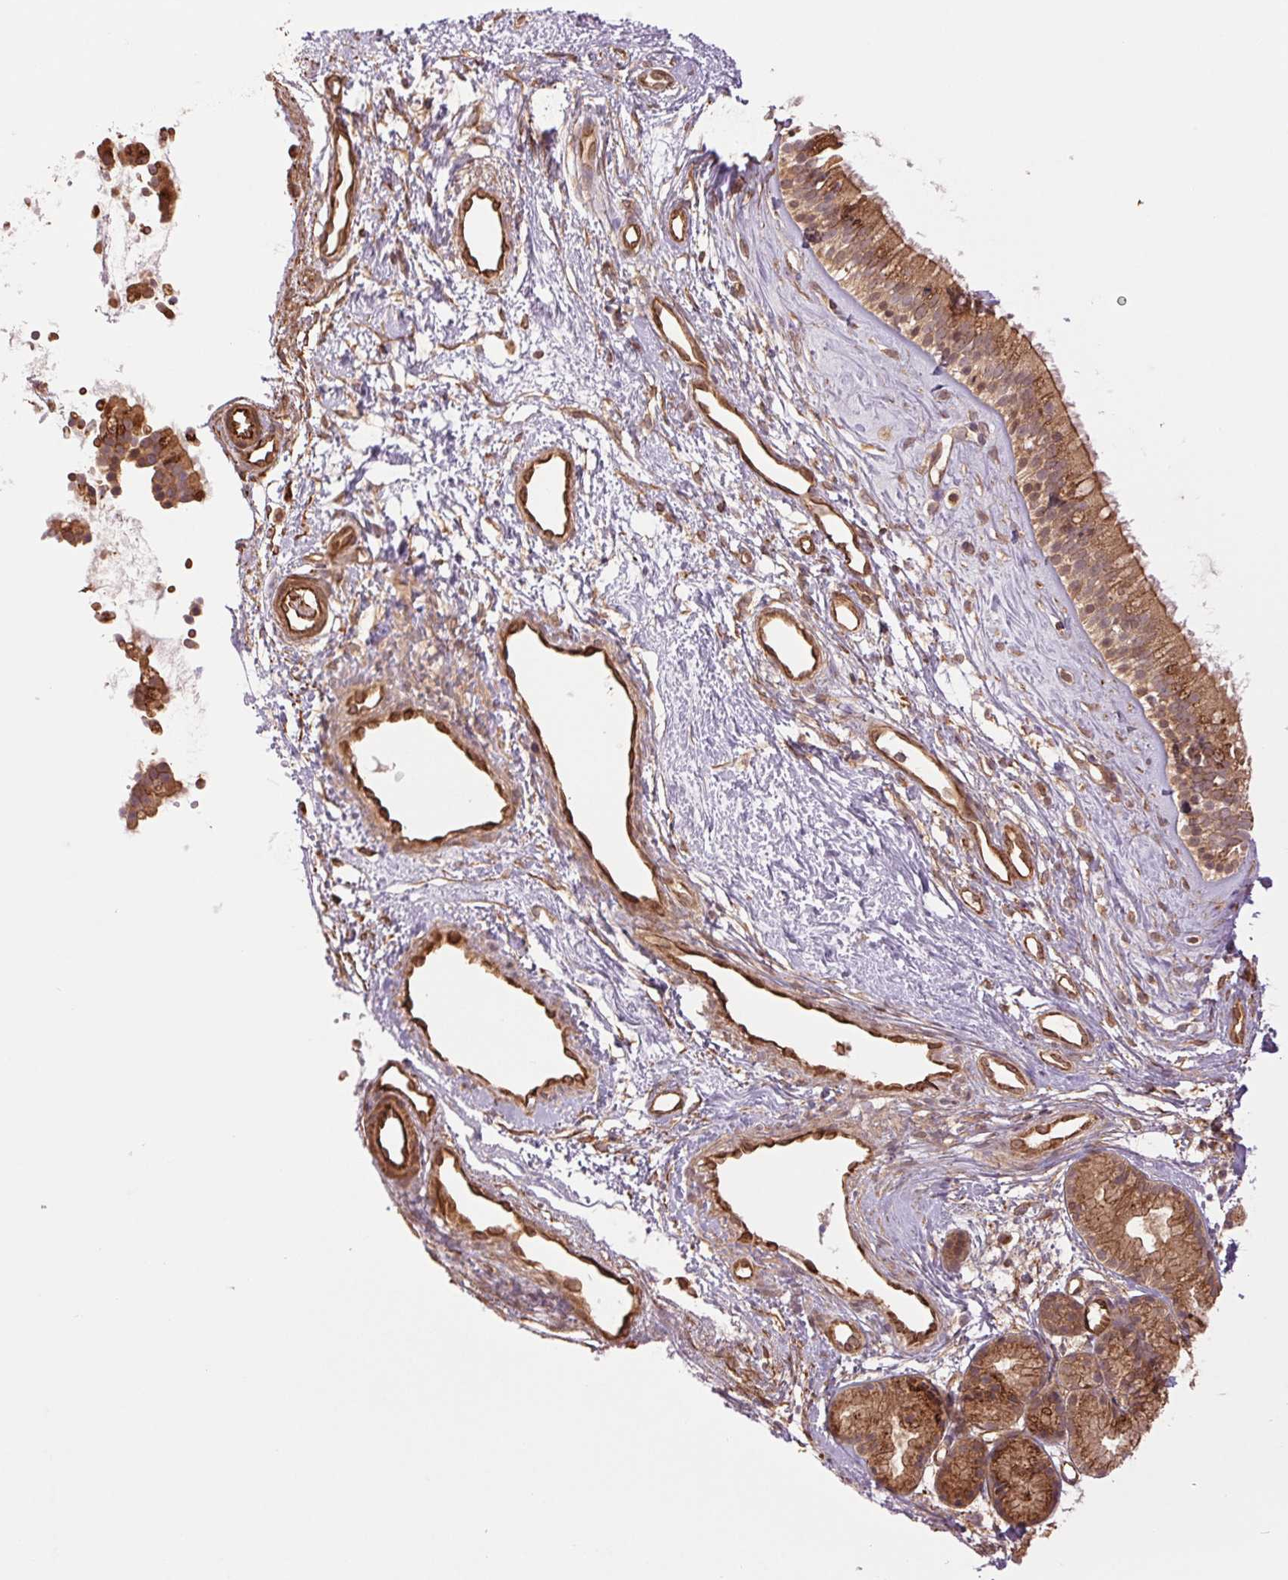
{"staining": {"intensity": "strong", "quantity": ">75%", "location": "cytoplasmic/membranous"}, "tissue": "nasopharynx", "cell_type": "Respiratory epithelial cells", "image_type": "normal", "snomed": [{"axis": "morphology", "description": "Normal tissue, NOS"}, {"axis": "topography", "description": "Nasopharynx"}], "caption": "Brown immunohistochemical staining in benign human nasopharynx displays strong cytoplasmic/membranous positivity in about >75% of respiratory epithelial cells.", "gene": "STARD7", "patient": {"sex": "male", "age": 58}}